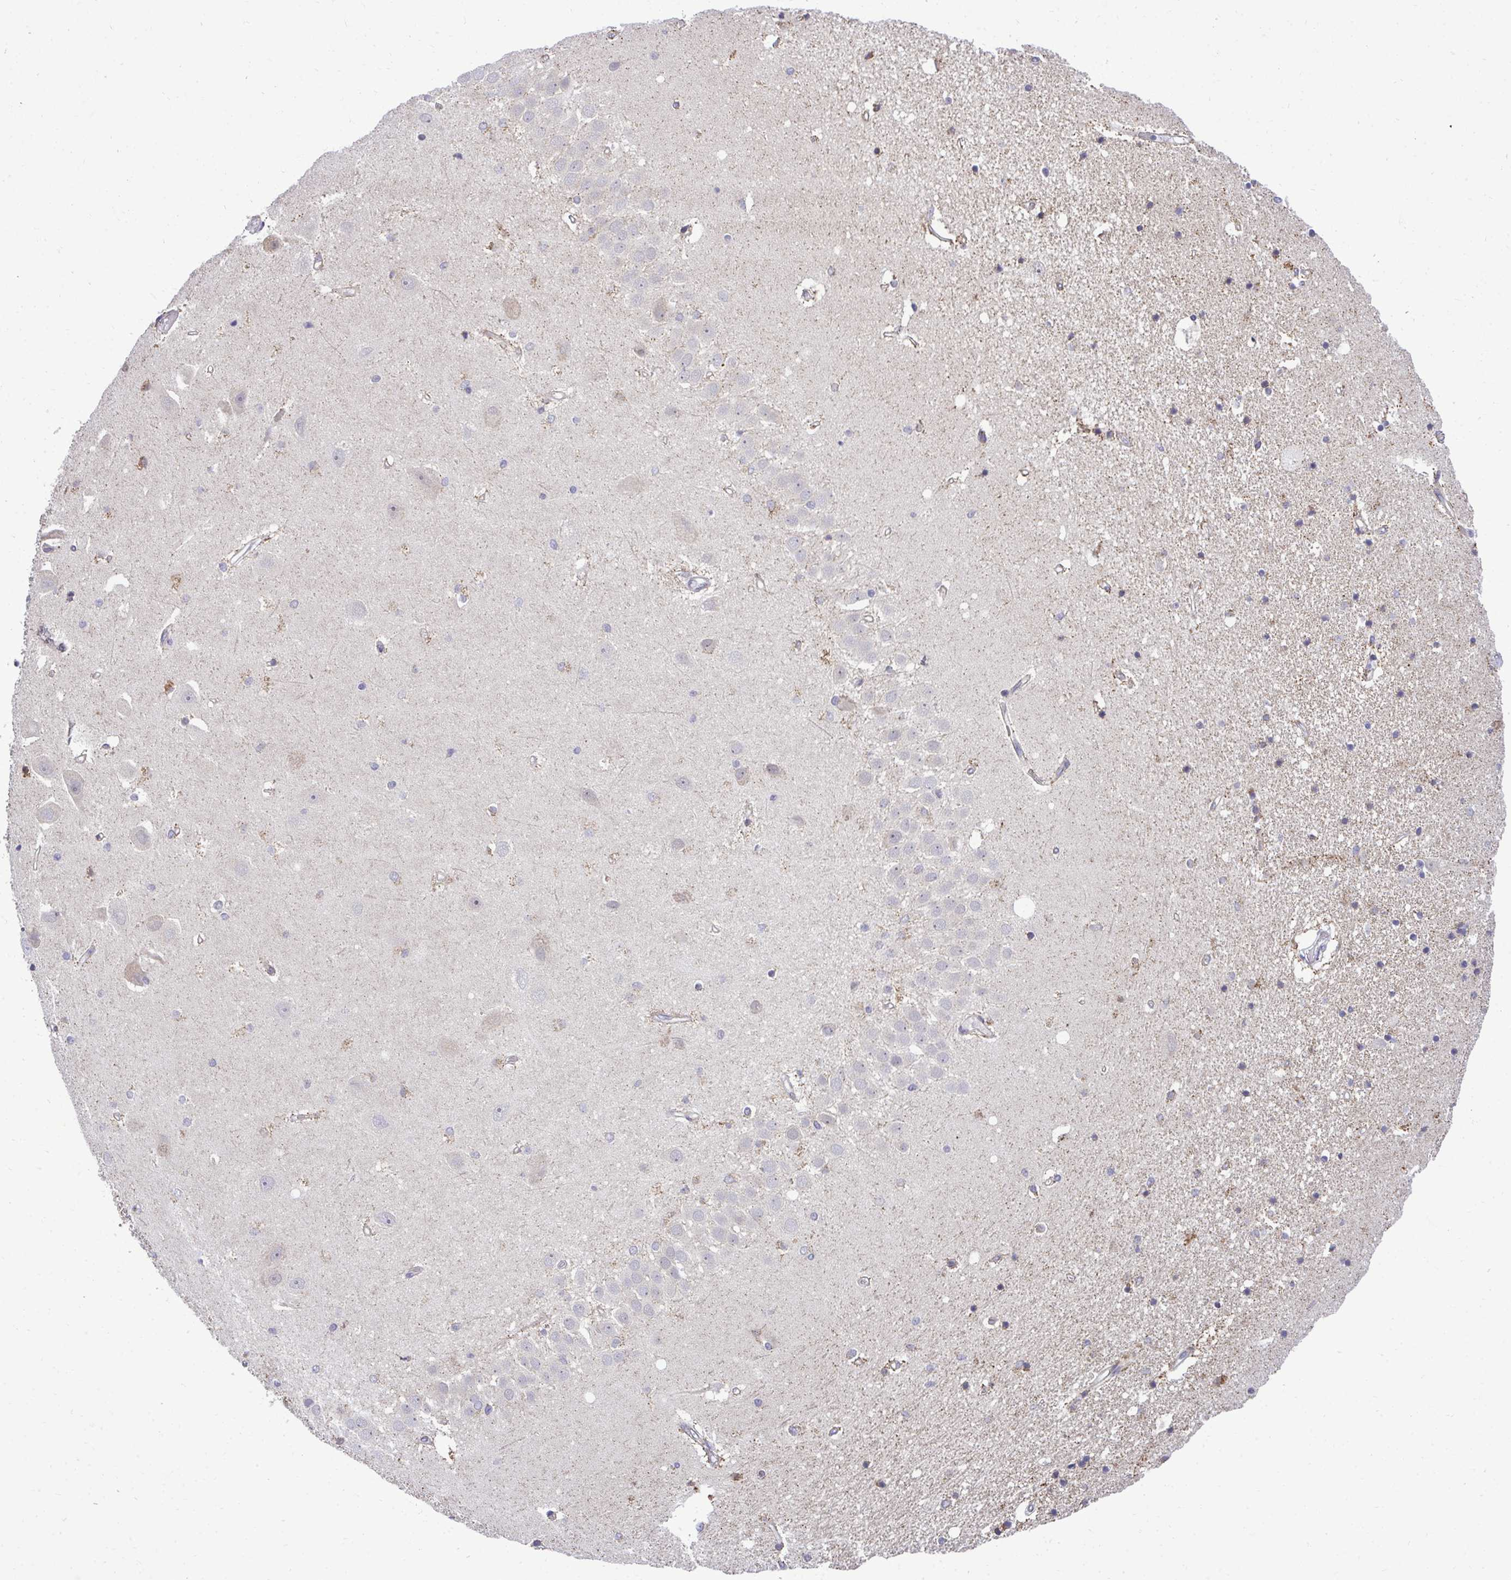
{"staining": {"intensity": "moderate", "quantity": "<25%", "location": "cytoplasmic/membranous"}, "tissue": "hippocampus", "cell_type": "Glial cells", "image_type": "normal", "snomed": [{"axis": "morphology", "description": "Normal tissue, NOS"}, {"axis": "topography", "description": "Hippocampus"}], "caption": "Immunohistochemical staining of benign hippocampus reveals low levels of moderate cytoplasmic/membranous expression in about <25% of glial cells. (DAB (3,3'-diaminobenzidine) IHC with brightfield microscopy, high magnification).", "gene": "XAF1", "patient": {"sex": "male", "age": 63}}